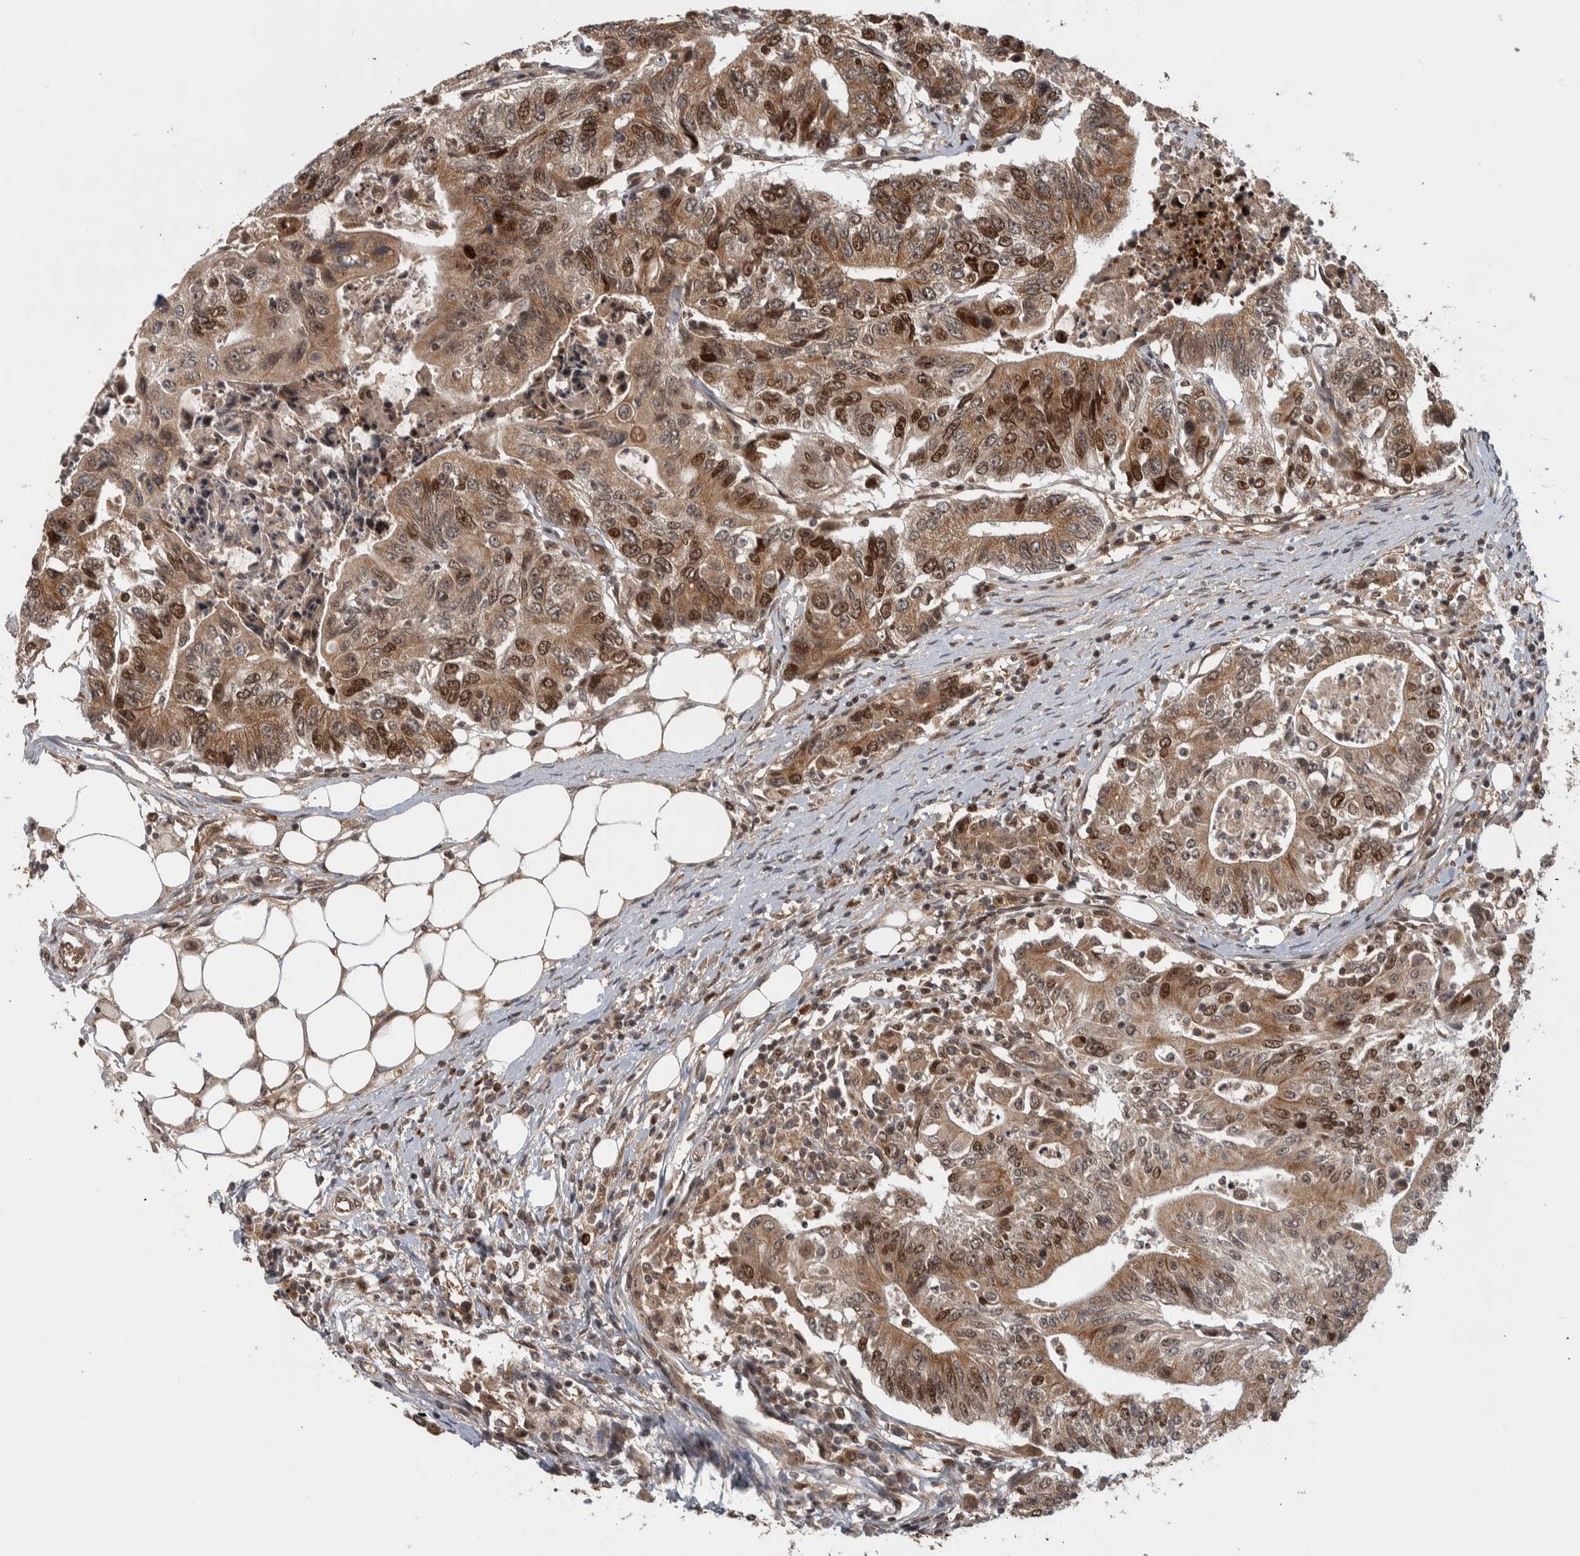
{"staining": {"intensity": "moderate", "quantity": ">75%", "location": "cytoplasmic/membranous,nuclear"}, "tissue": "colorectal cancer", "cell_type": "Tumor cells", "image_type": "cancer", "snomed": [{"axis": "morphology", "description": "Adenocarcinoma, NOS"}, {"axis": "topography", "description": "Colon"}], "caption": "A photomicrograph of colorectal cancer (adenocarcinoma) stained for a protein demonstrates moderate cytoplasmic/membranous and nuclear brown staining in tumor cells.", "gene": "RPS6KA4", "patient": {"sex": "female", "age": 77}}